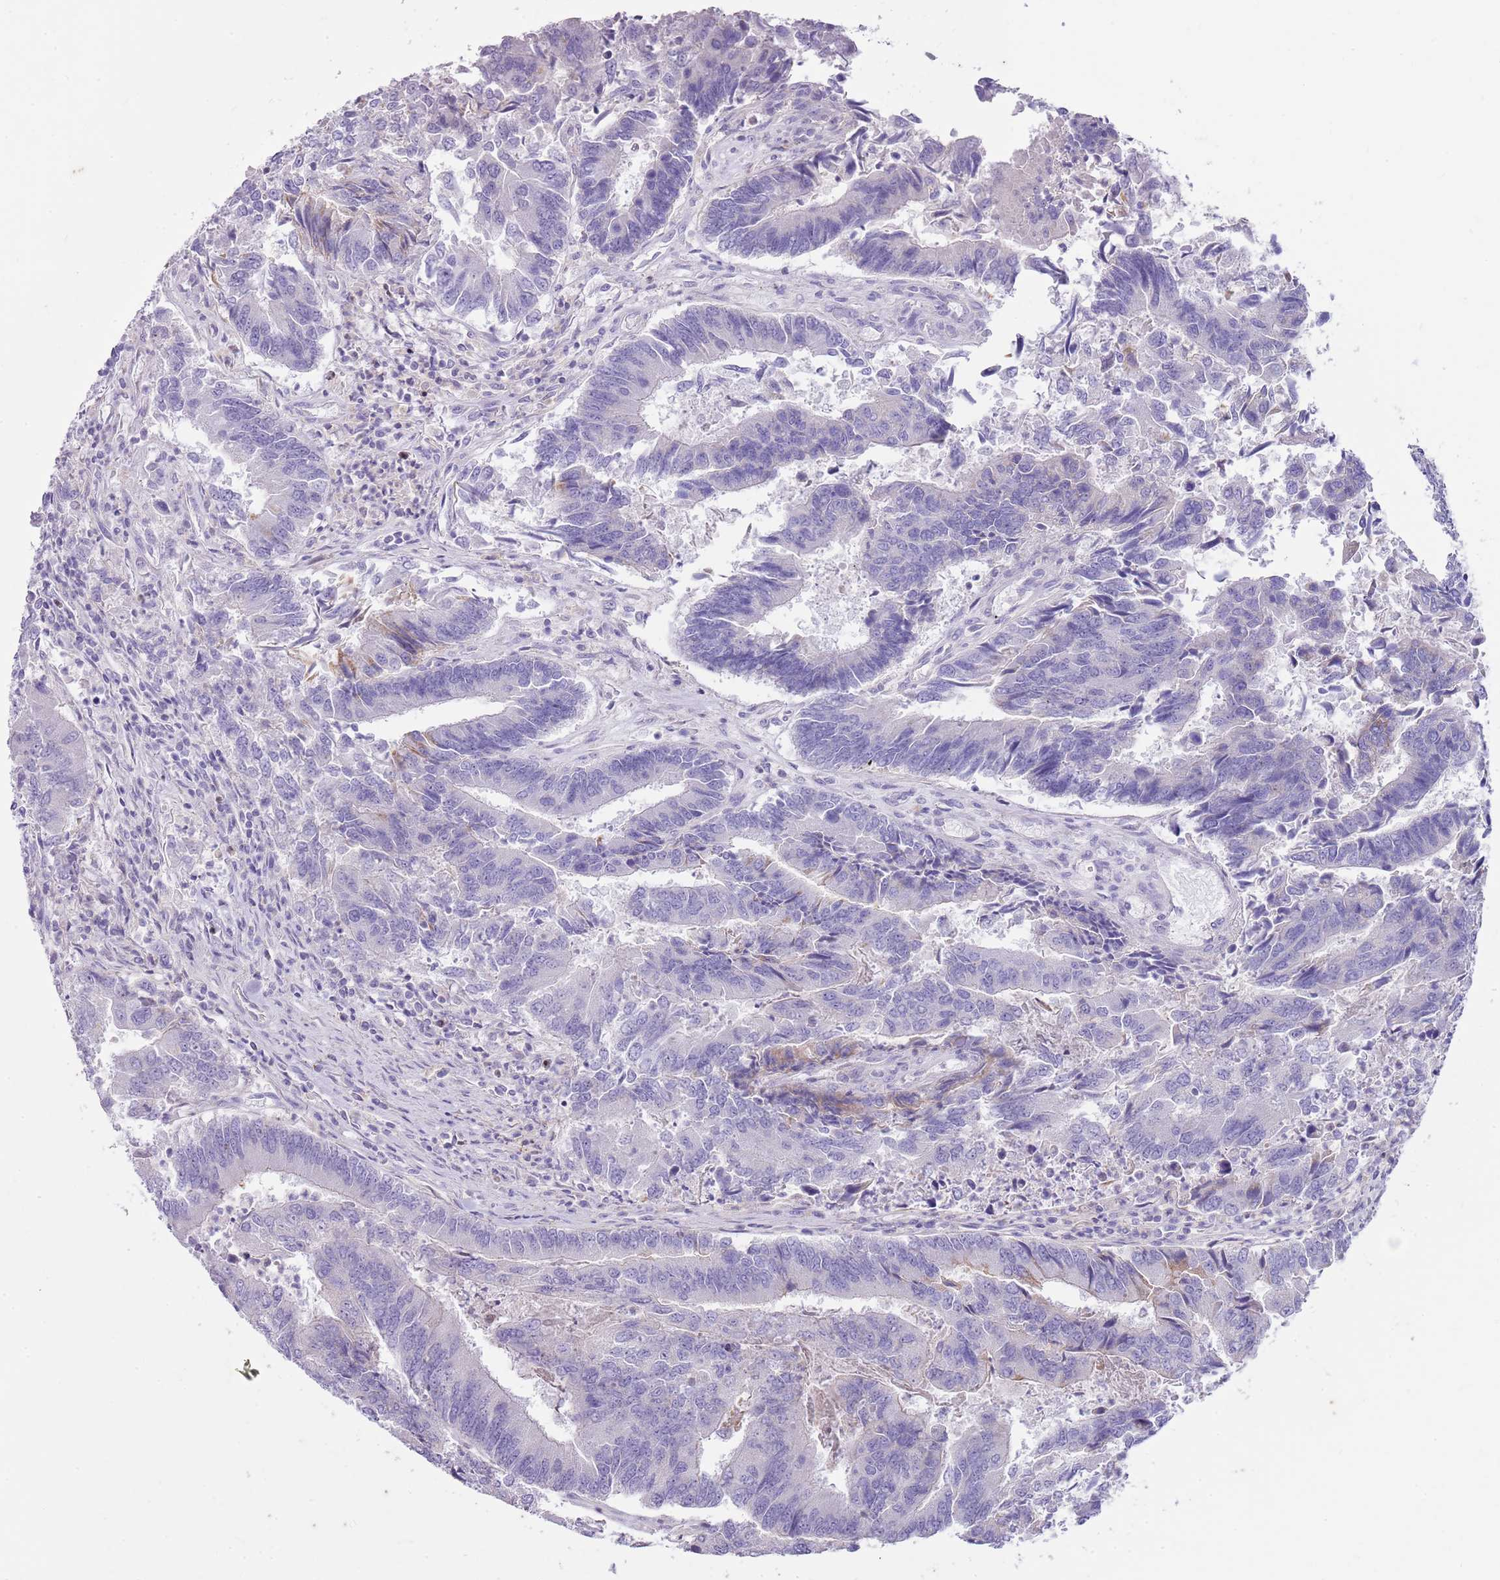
{"staining": {"intensity": "negative", "quantity": "none", "location": "none"}, "tissue": "colorectal cancer", "cell_type": "Tumor cells", "image_type": "cancer", "snomed": [{"axis": "morphology", "description": "Adenocarcinoma, NOS"}, {"axis": "topography", "description": "Colon"}], "caption": "IHC photomicrograph of neoplastic tissue: human adenocarcinoma (colorectal) stained with DAB (3,3'-diaminobenzidine) demonstrates no significant protein expression in tumor cells. Nuclei are stained in blue.", "gene": "CNPPD1", "patient": {"sex": "female", "age": 67}}